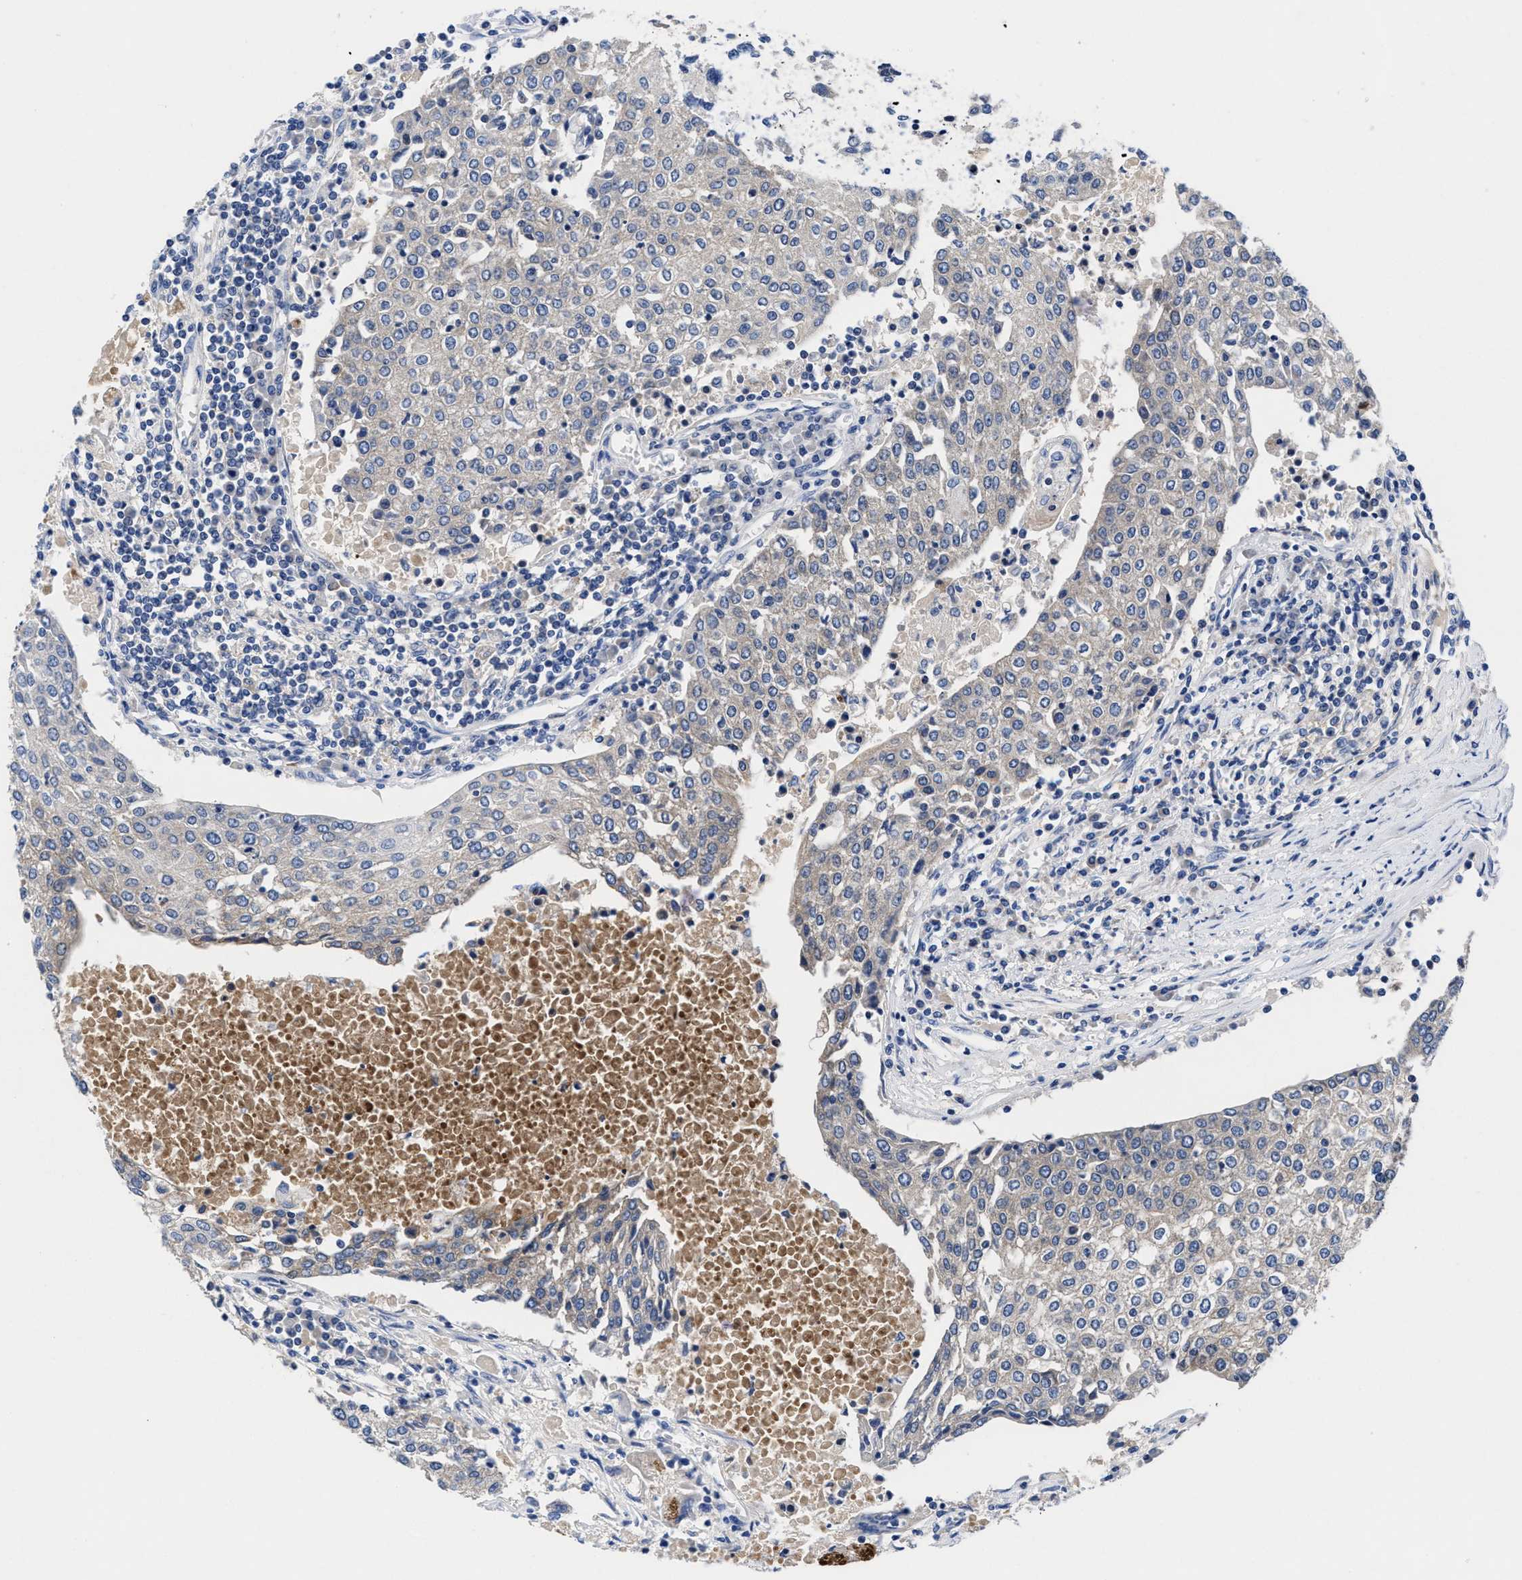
{"staining": {"intensity": "weak", "quantity": "<25%", "location": "cytoplasmic/membranous"}, "tissue": "urothelial cancer", "cell_type": "Tumor cells", "image_type": "cancer", "snomed": [{"axis": "morphology", "description": "Urothelial carcinoma, High grade"}, {"axis": "topography", "description": "Urinary bladder"}], "caption": "Tumor cells show no significant protein staining in urothelial carcinoma (high-grade).", "gene": "DHRS13", "patient": {"sex": "female", "age": 85}}